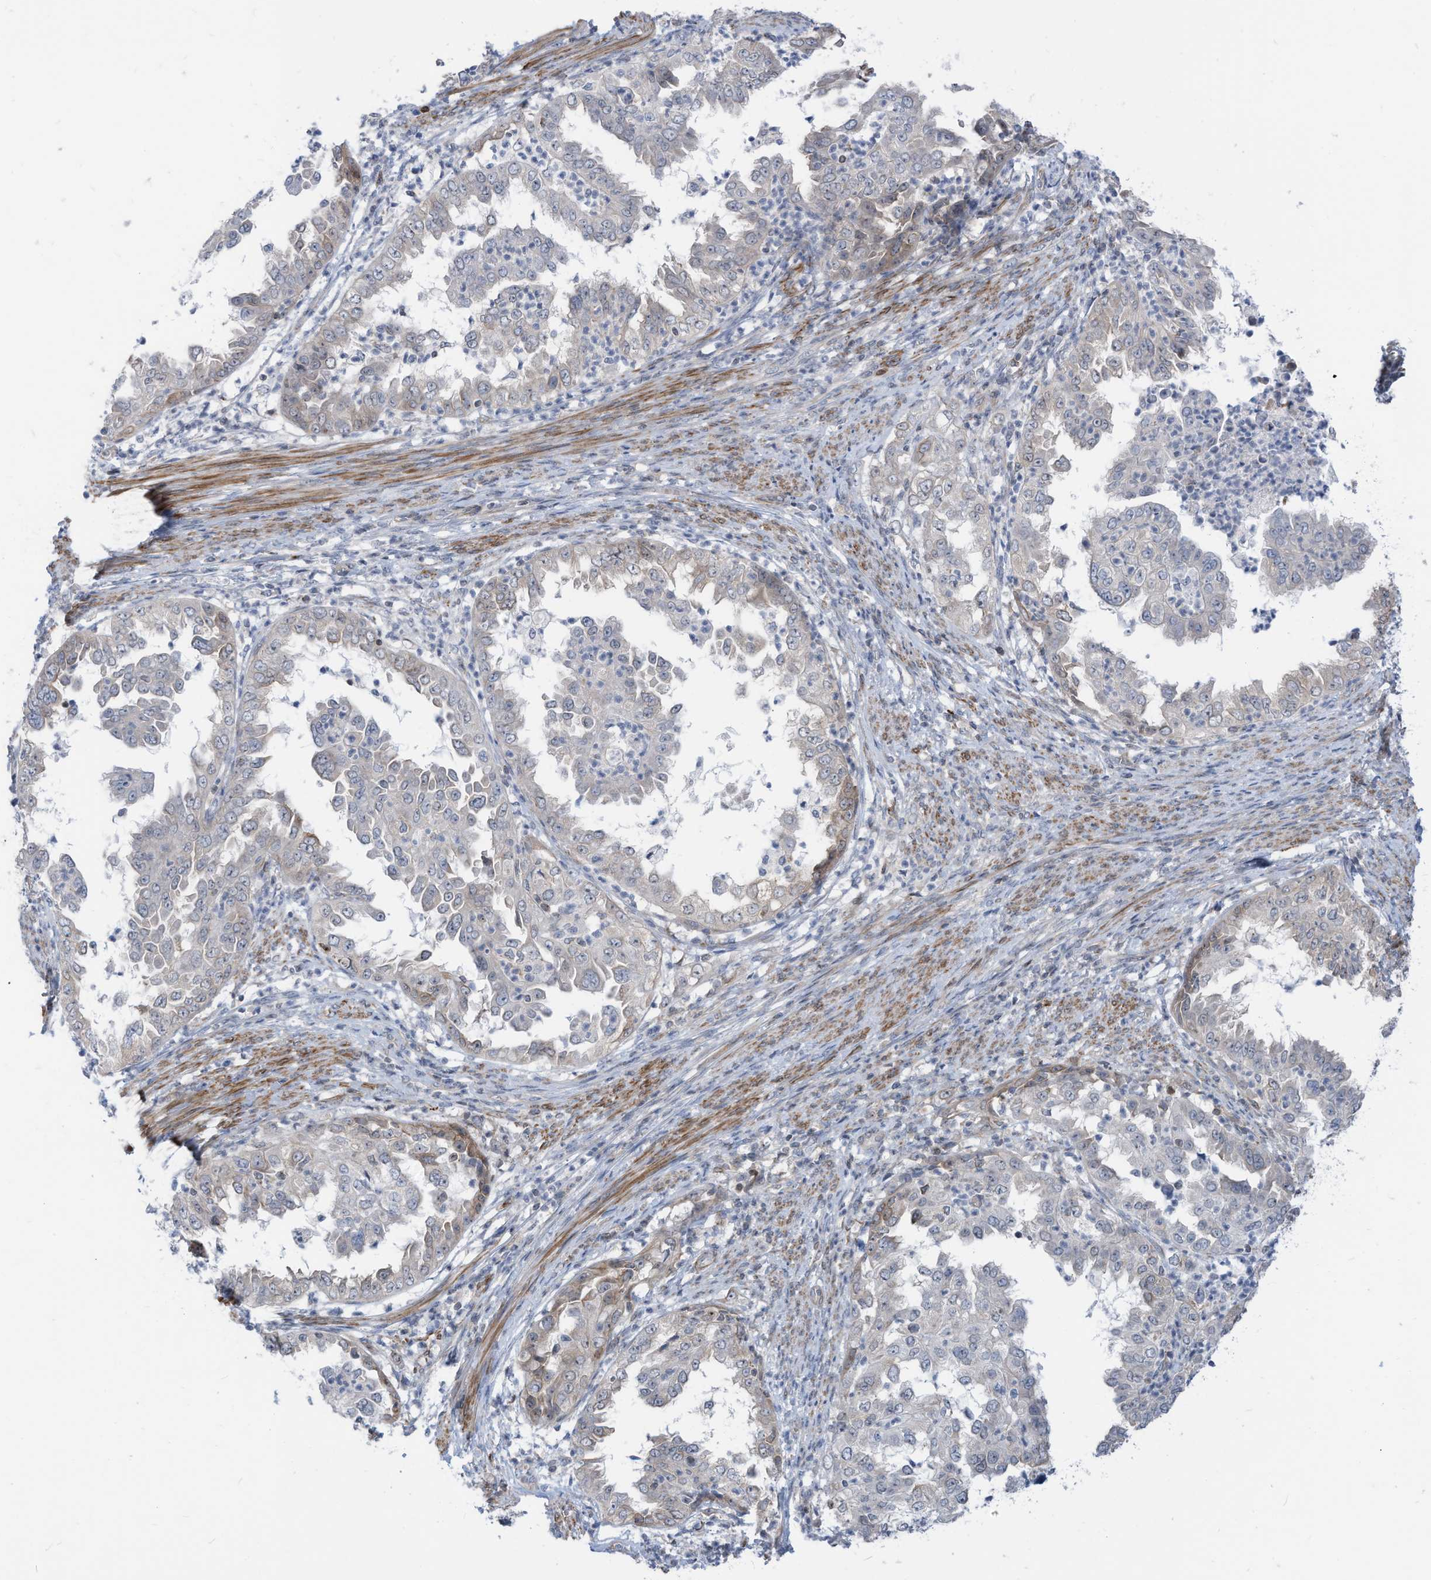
{"staining": {"intensity": "negative", "quantity": "none", "location": "none"}, "tissue": "endometrial cancer", "cell_type": "Tumor cells", "image_type": "cancer", "snomed": [{"axis": "morphology", "description": "Adenocarcinoma, NOS"}, {"axis": "topography", "description": "Endometrium"}], "caption": "IHC of human endometrial cancer (adenocarcinoma) demonstrates no positivity in tumor cells. (Stains: DAB IHC with hematoxylin counter stain, Microscopy: brightfield microscopy at high magnification).", "gene": "GPATCH3", "patient": {"sex": "female", "age": 85}}